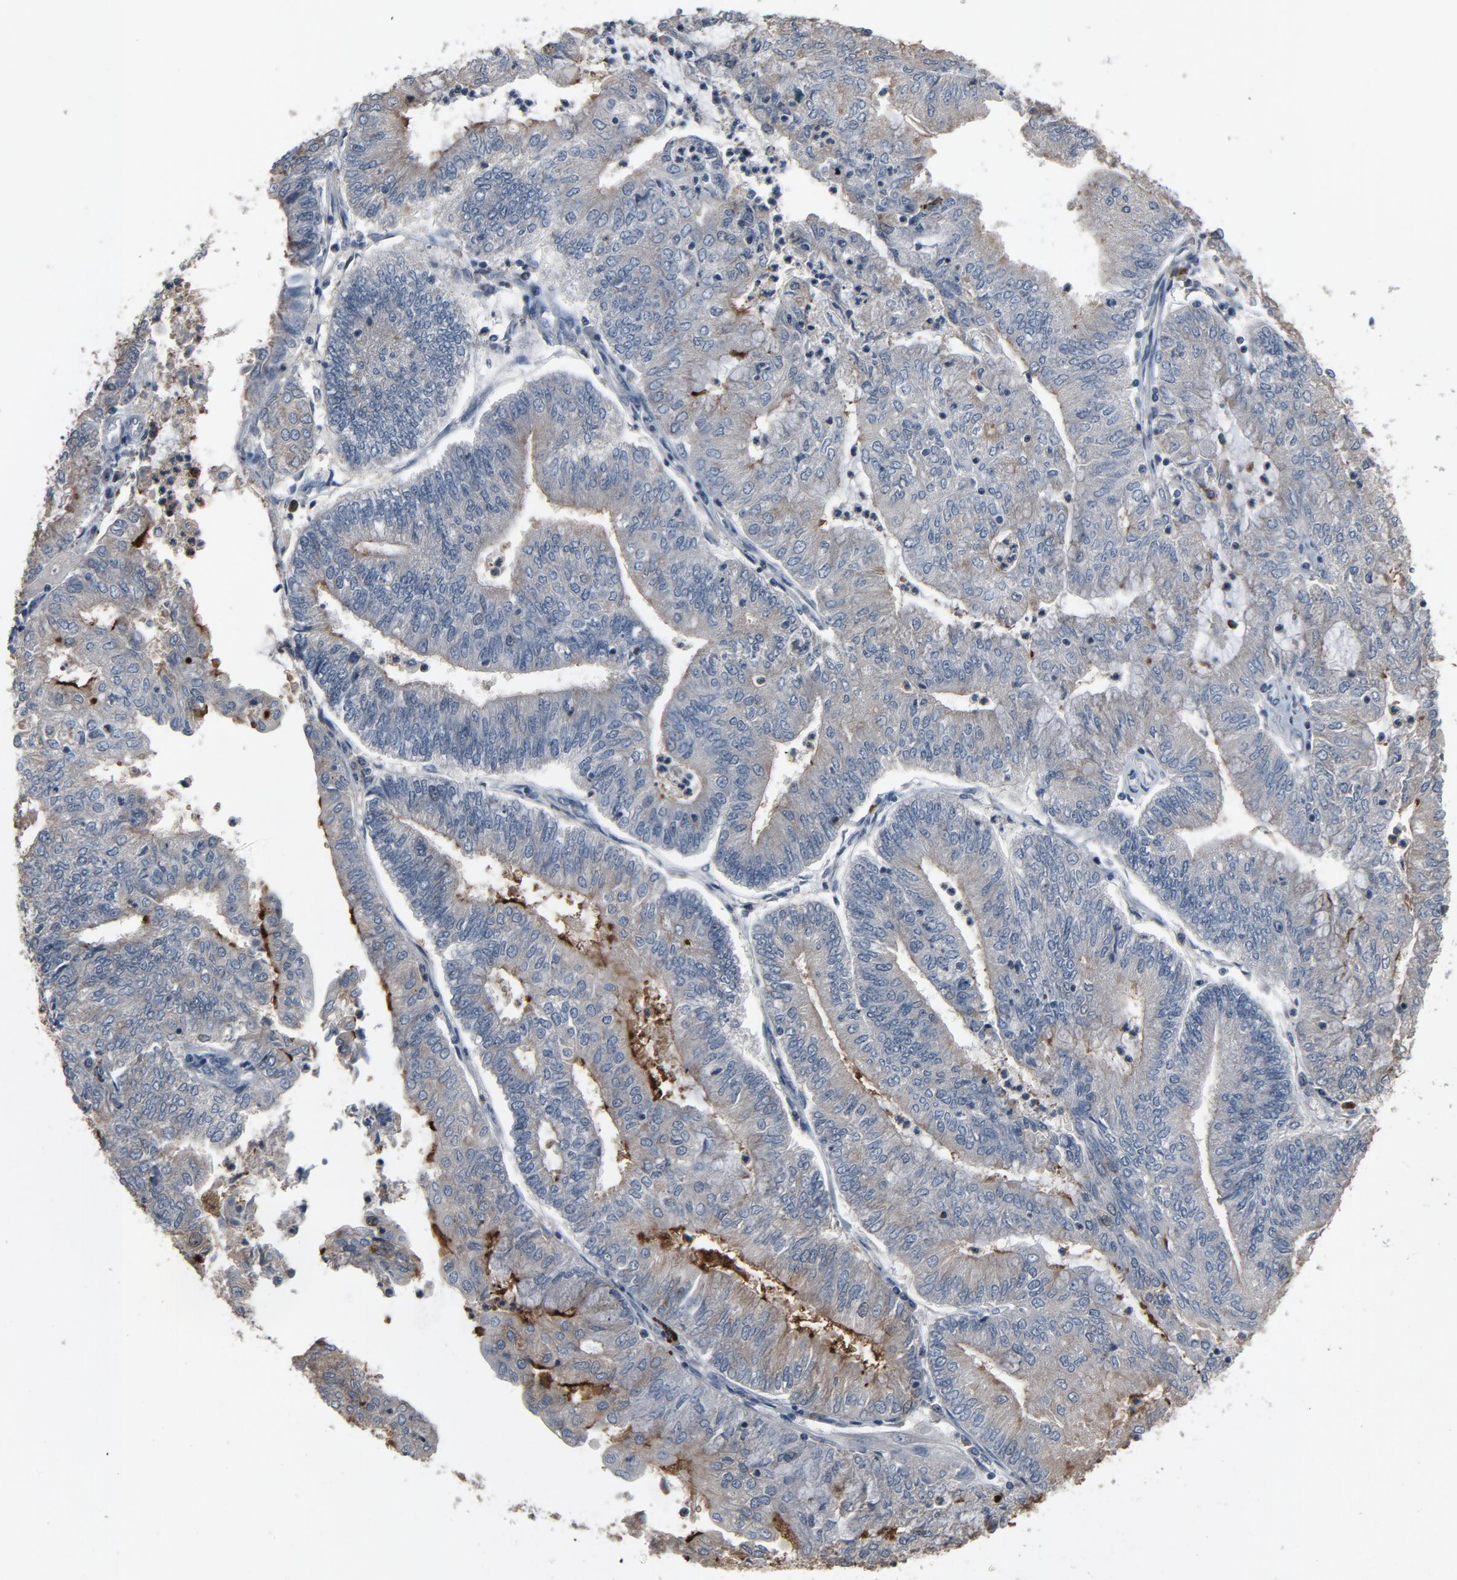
{"staining": {"intensity": "strong", "quantity": "<25%", "location": "cytoplasmic/membranous"}, "tissue": "endometrial cancer", "cell_type": "Tumor cells", "image_type": "cancer", "snomed": [{"axis": "morphology", "description": "Adenocarcinoma, NOS"}, {"axis": "topography", "description": "Endometrium"}], "caption": "Endometrial adenocarcinoma stained with IHC shows strong cytoplasmic/membranous staining in approximately <25% of tumor cells.", "gene": "PDZD4", "patient": {"sex": "female", "age": 59}}